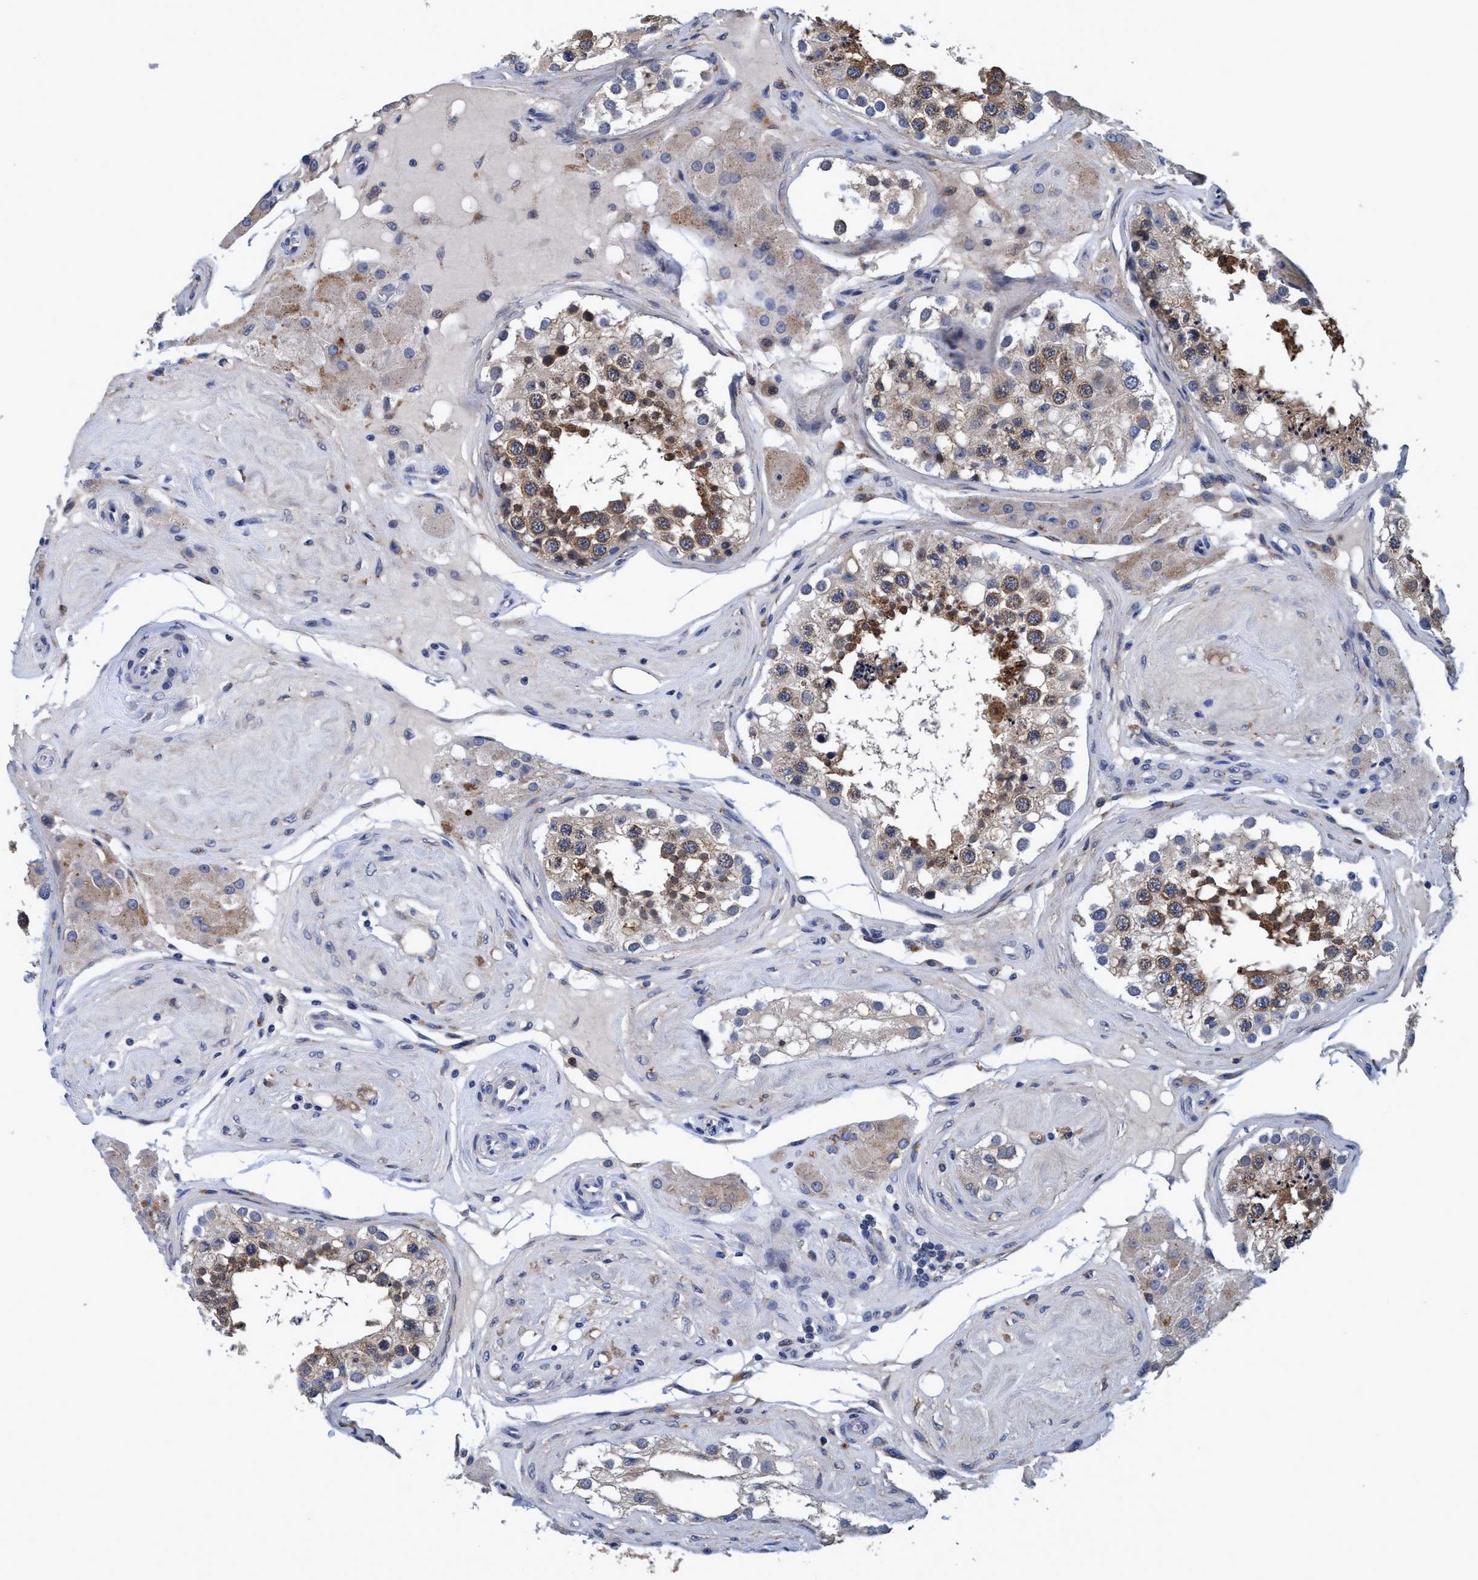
{"staining": {"intensity": "moderate", "quantity": ">75%", "location": "cytoplasmic/membranous"}, "tissue": "testis", "cell_type": "Cells in seminiferous ducts", "image_type": "normal", "snomed": [{"axis": "morphology", "description": "Normal tissue, NOS"}, {"axis": "topography", "description": "Testis"}], "caption": "Protein analysis of unremarkable testis shows moderate cytoplasmic/membranous staining in about >75% of cells in seminiferous ducts. (DAB (3,3'-diaminobenzidine) IHC, brown staining for protein, blue staining for nuclei).", "gene": "CALCOCO2", "patient": {"sex": "male", "age": 68}}